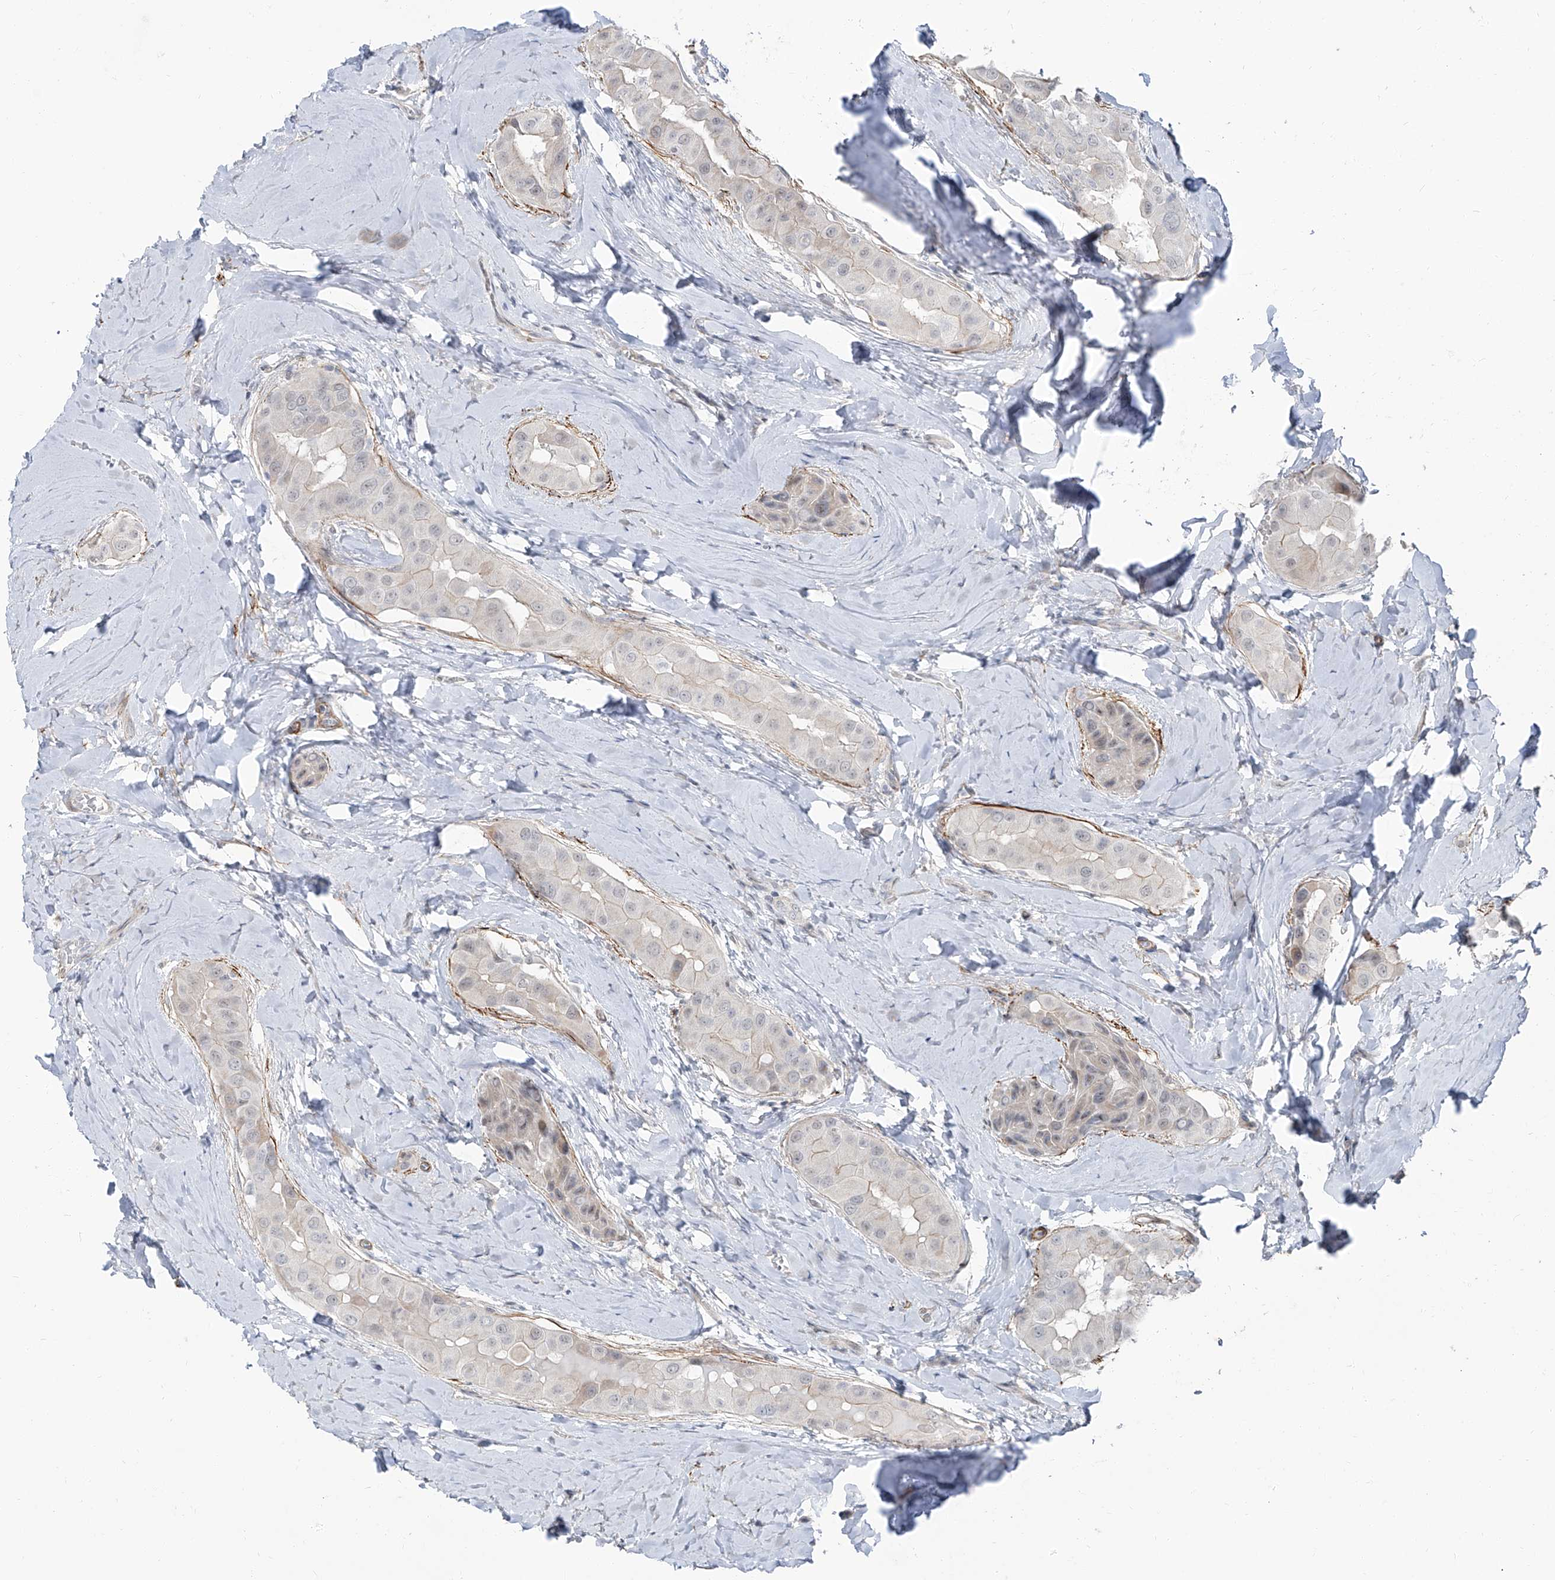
{"staining": {"intensity": "negative", "quantity": "none", "location": "none"}, "tissue": "thyroid cancer", "cell_type": "Tumor cells", "image_type": "cancer", "snomed": [{"axis": "morphology", "description": "Papillary adenocarcinoma, NOS"}, {"axis": "topography", "description": "Thyroid gland"}], "caption": "Immunohistochemistry photomicrograph of neoplastic tissue: thyroid cancer (papillary adenocarcinoma) stained with DAB displays no significant protein expression in tumor cells.", "gene": "TXLNB", "patient": {"sex": "male", "age": 33}}